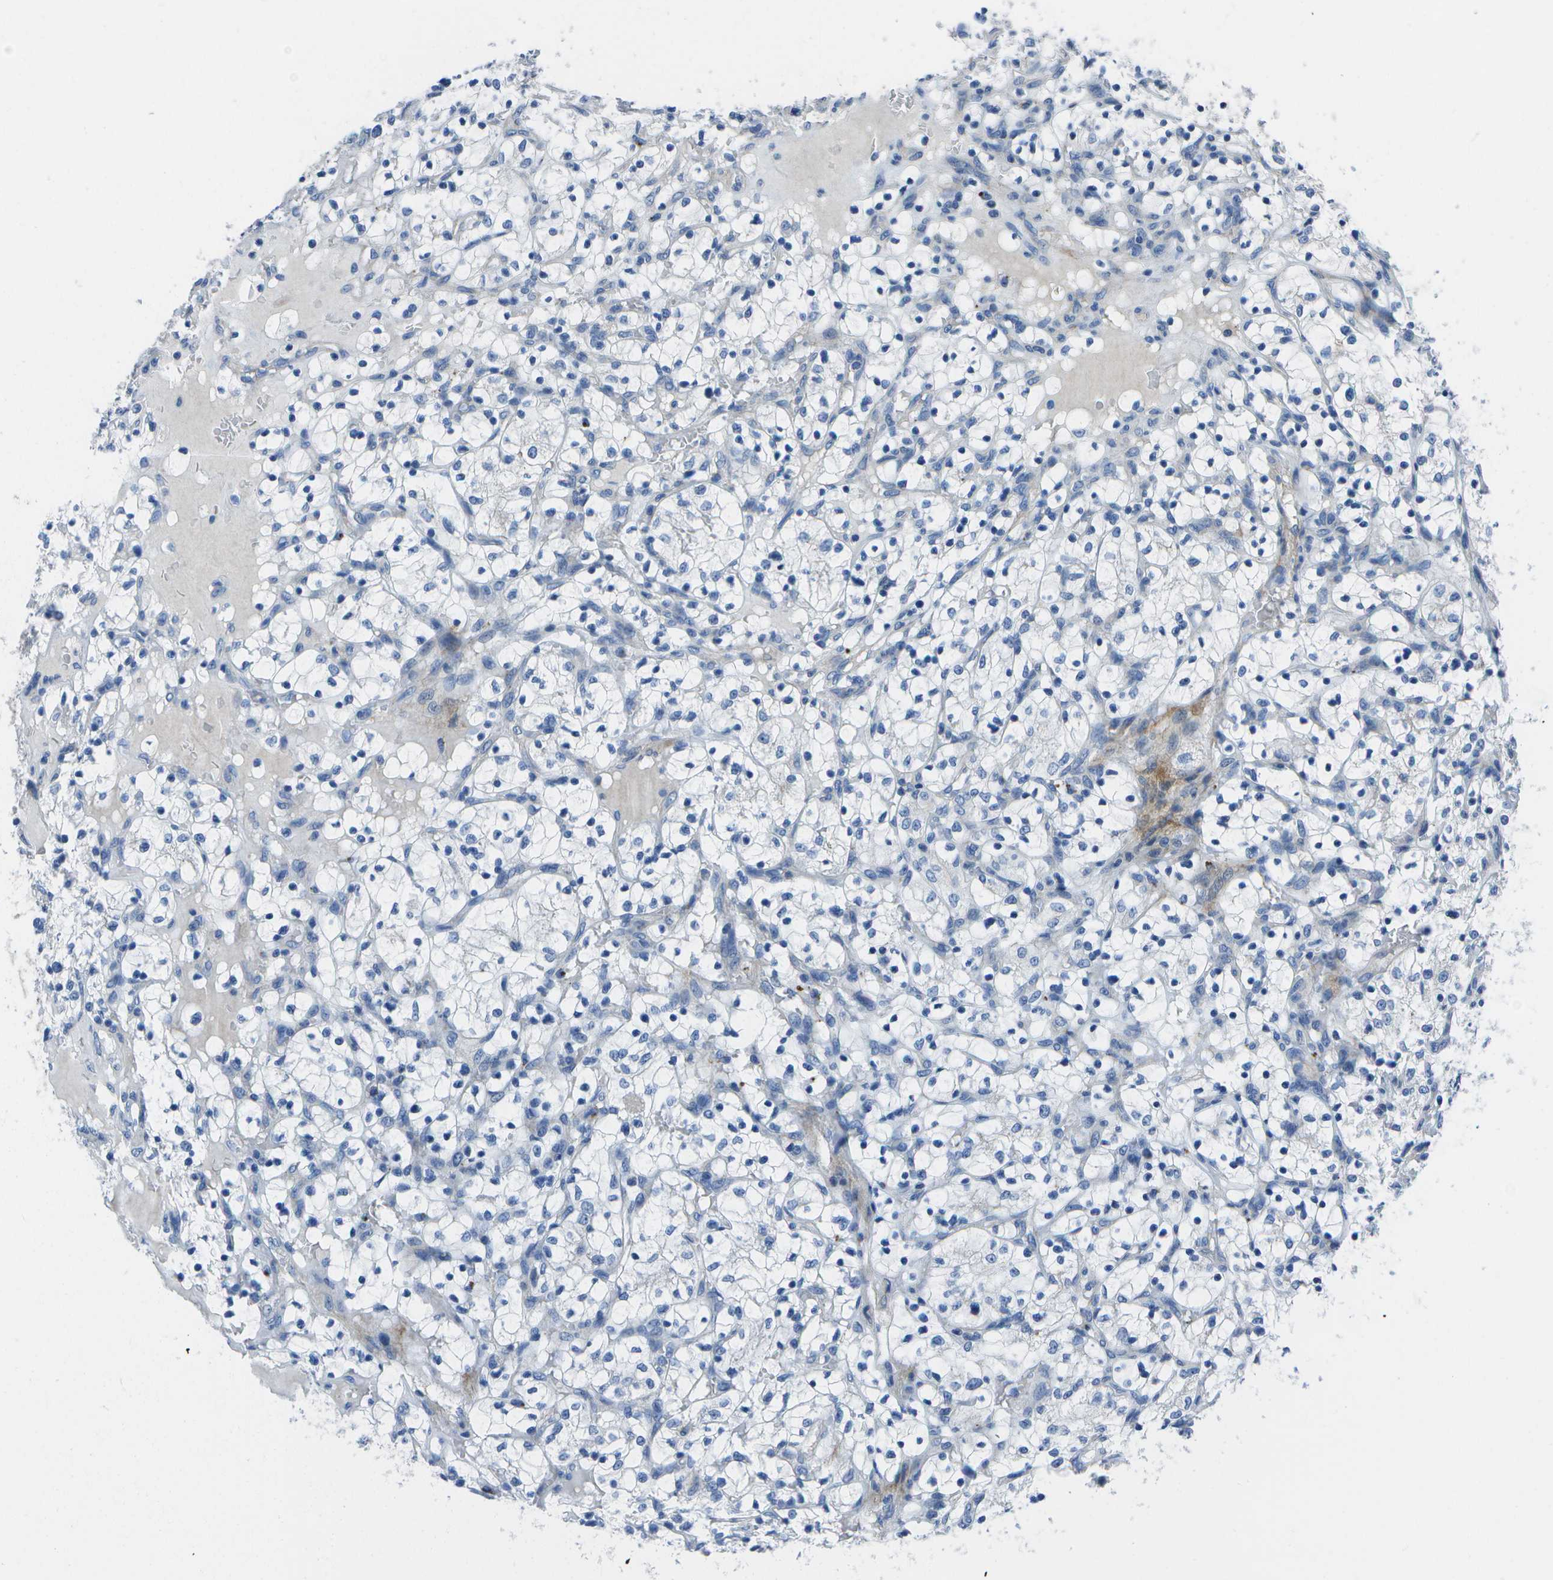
{"staining": {"intensity": "negative", "quantity": "none", "location": "none"}, "tissue": "renal cancer", "cell_type": "Tumor cells", "image_type": "cancer", "snomed": [{"axis": "morphology", "description": "Adenocarcinoma, NOS"}, {"axis": "topography", "description": "Kidney"}], "caption": "This image is of renal adenocarcinoma stained with immunohistochemistry (IHC) to label a protein in brown with the nuclei are counter-stained blue. There is no positivity in tumor cells.", "gene": "DCT", "patient": {"sex": "female", "age": 69}}